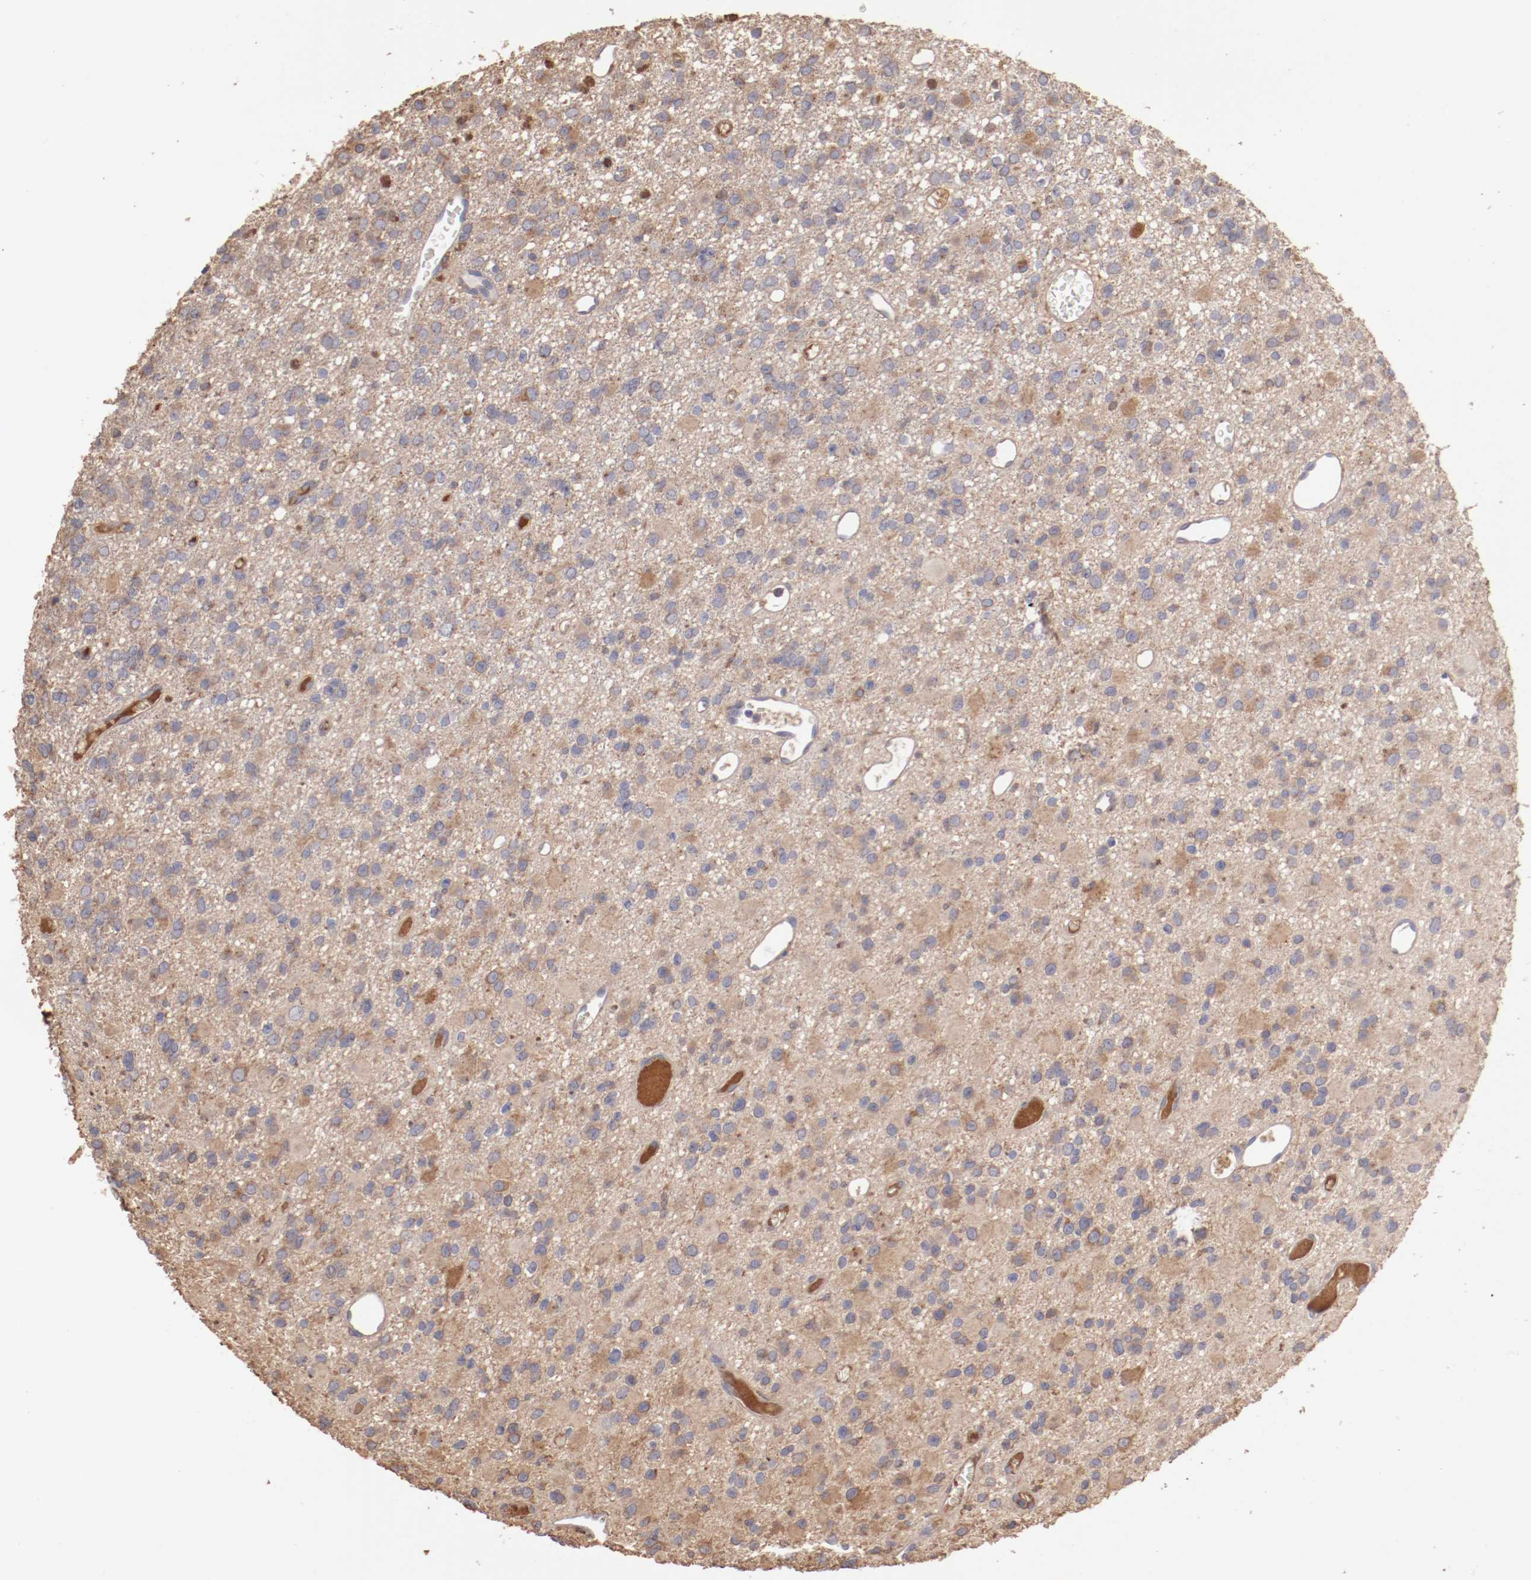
{"staining": {"intensity": "weak", "quantity": "25%-75%", "location": "cytoplasmic/membranous"}, "tissue": "glioma", "cell_type": "Tumor cells", "image_type": "cancer", "snomed": [{"axis": "morphology", "description": "Glioma, malignant, Low grade"}, {"axis": "topography", "description": "Brain"}], "caption": "About 25%-75% of tumor cells in human glioma display weak cytoplasmic/membranous protein expression as visualized by brown immunohistochemical staining.", "gene": "NFKBIE", "patient": {"sex": "male", "age": 42}}